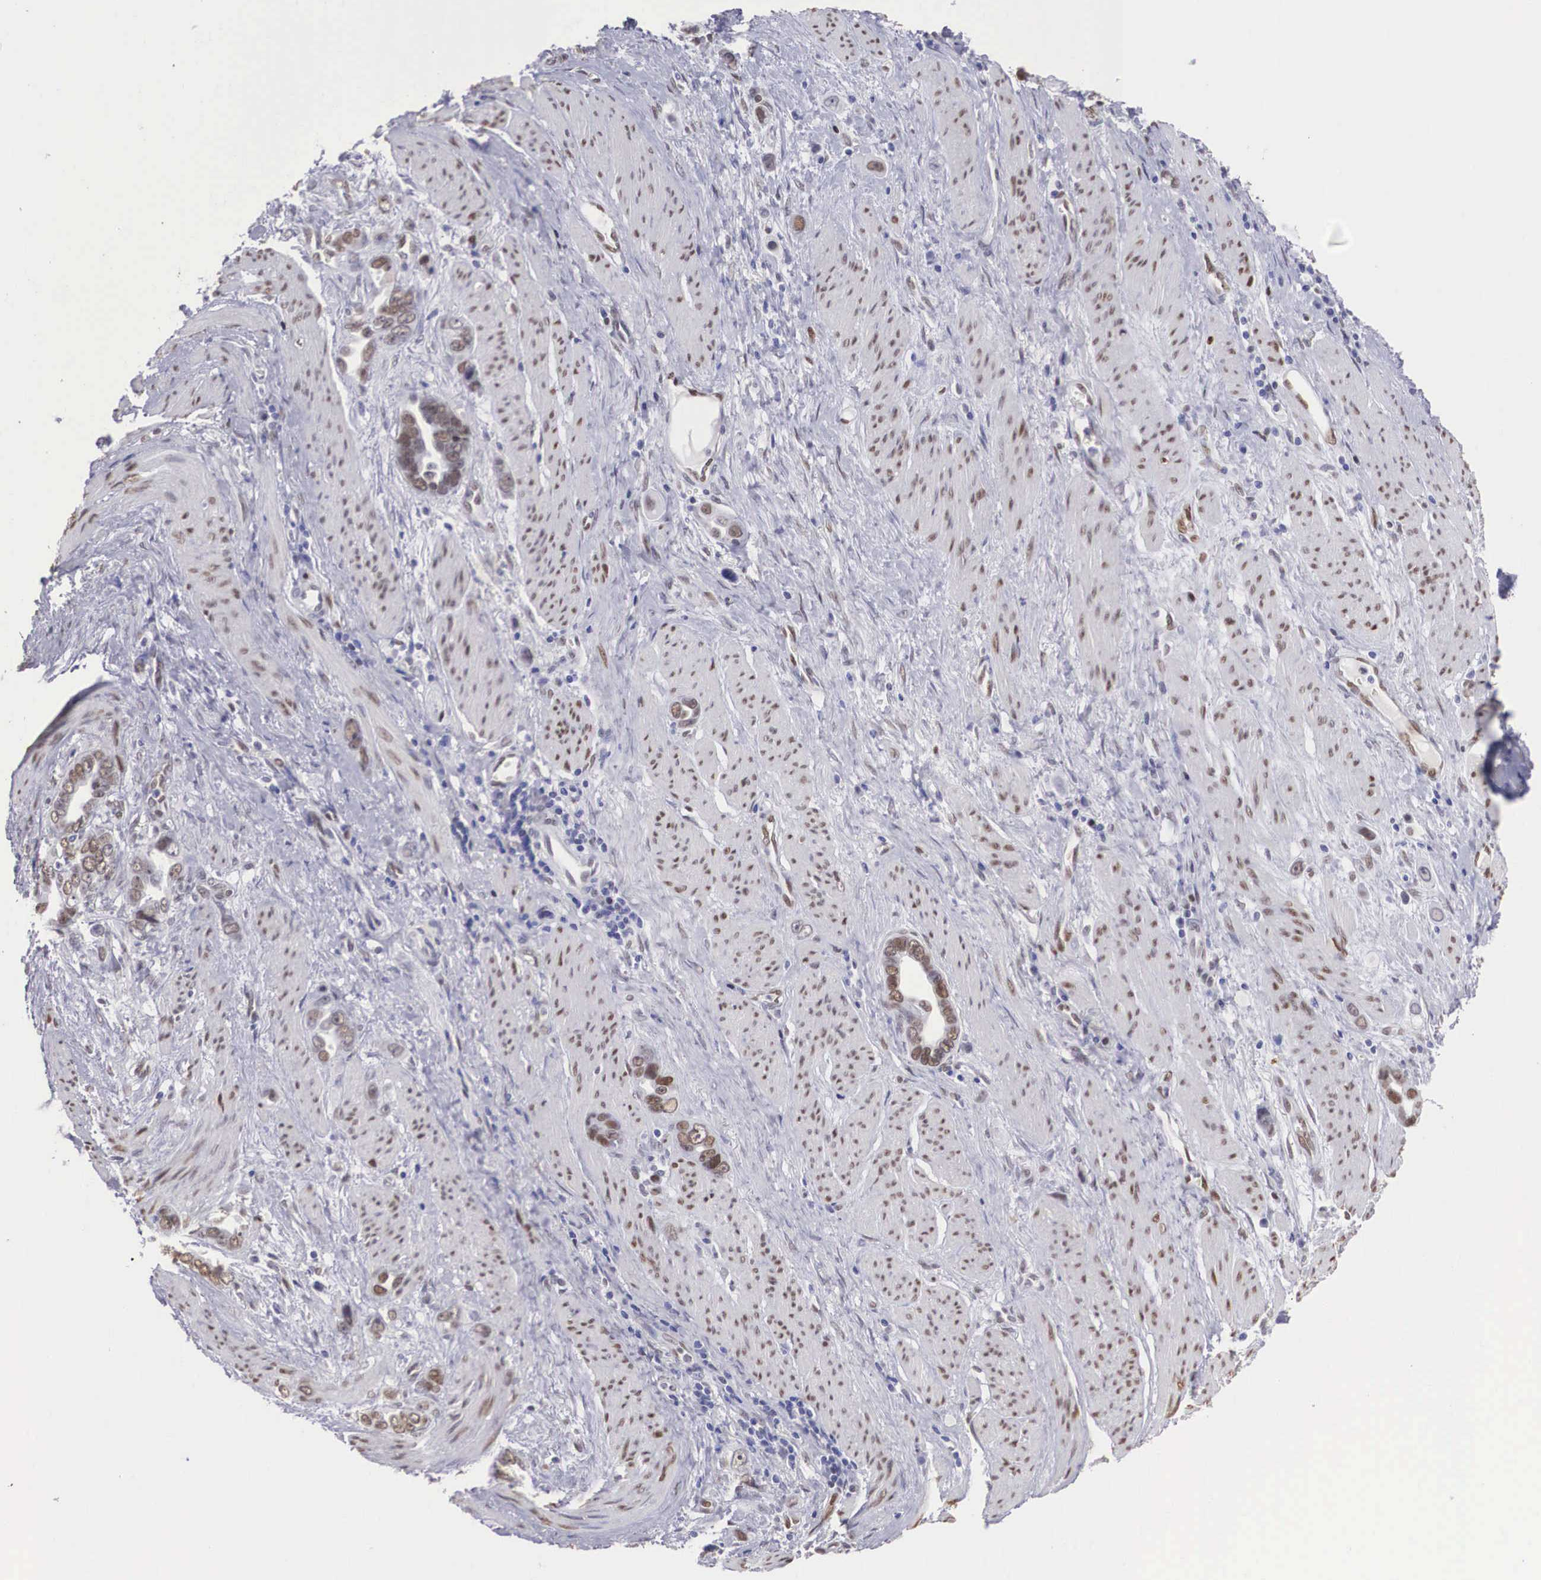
{"staining": {"intensity": "moderate", "quantity": ">75%", "location": "nuclear"}, "tissue": "stomach cancer", "cell_type": "Tumor cells", "image_type": "cancer", "snomed": [{"axis": "morphology", "description": "Adenocarcinoma, NOS"}, {"axis": "topography", "description": "Stomach"}], "caption": "The image reveals a brown stain indicating the presence of a protein in the nuclear of tumor cells in stomach adenocarcinoma. (DAB (3,3'-diaminobenzidine) = brown stain, brightfield microscopy at high magnification).", "gene": "HMGN5", "patient": {"sex": "male", "age": 78}}